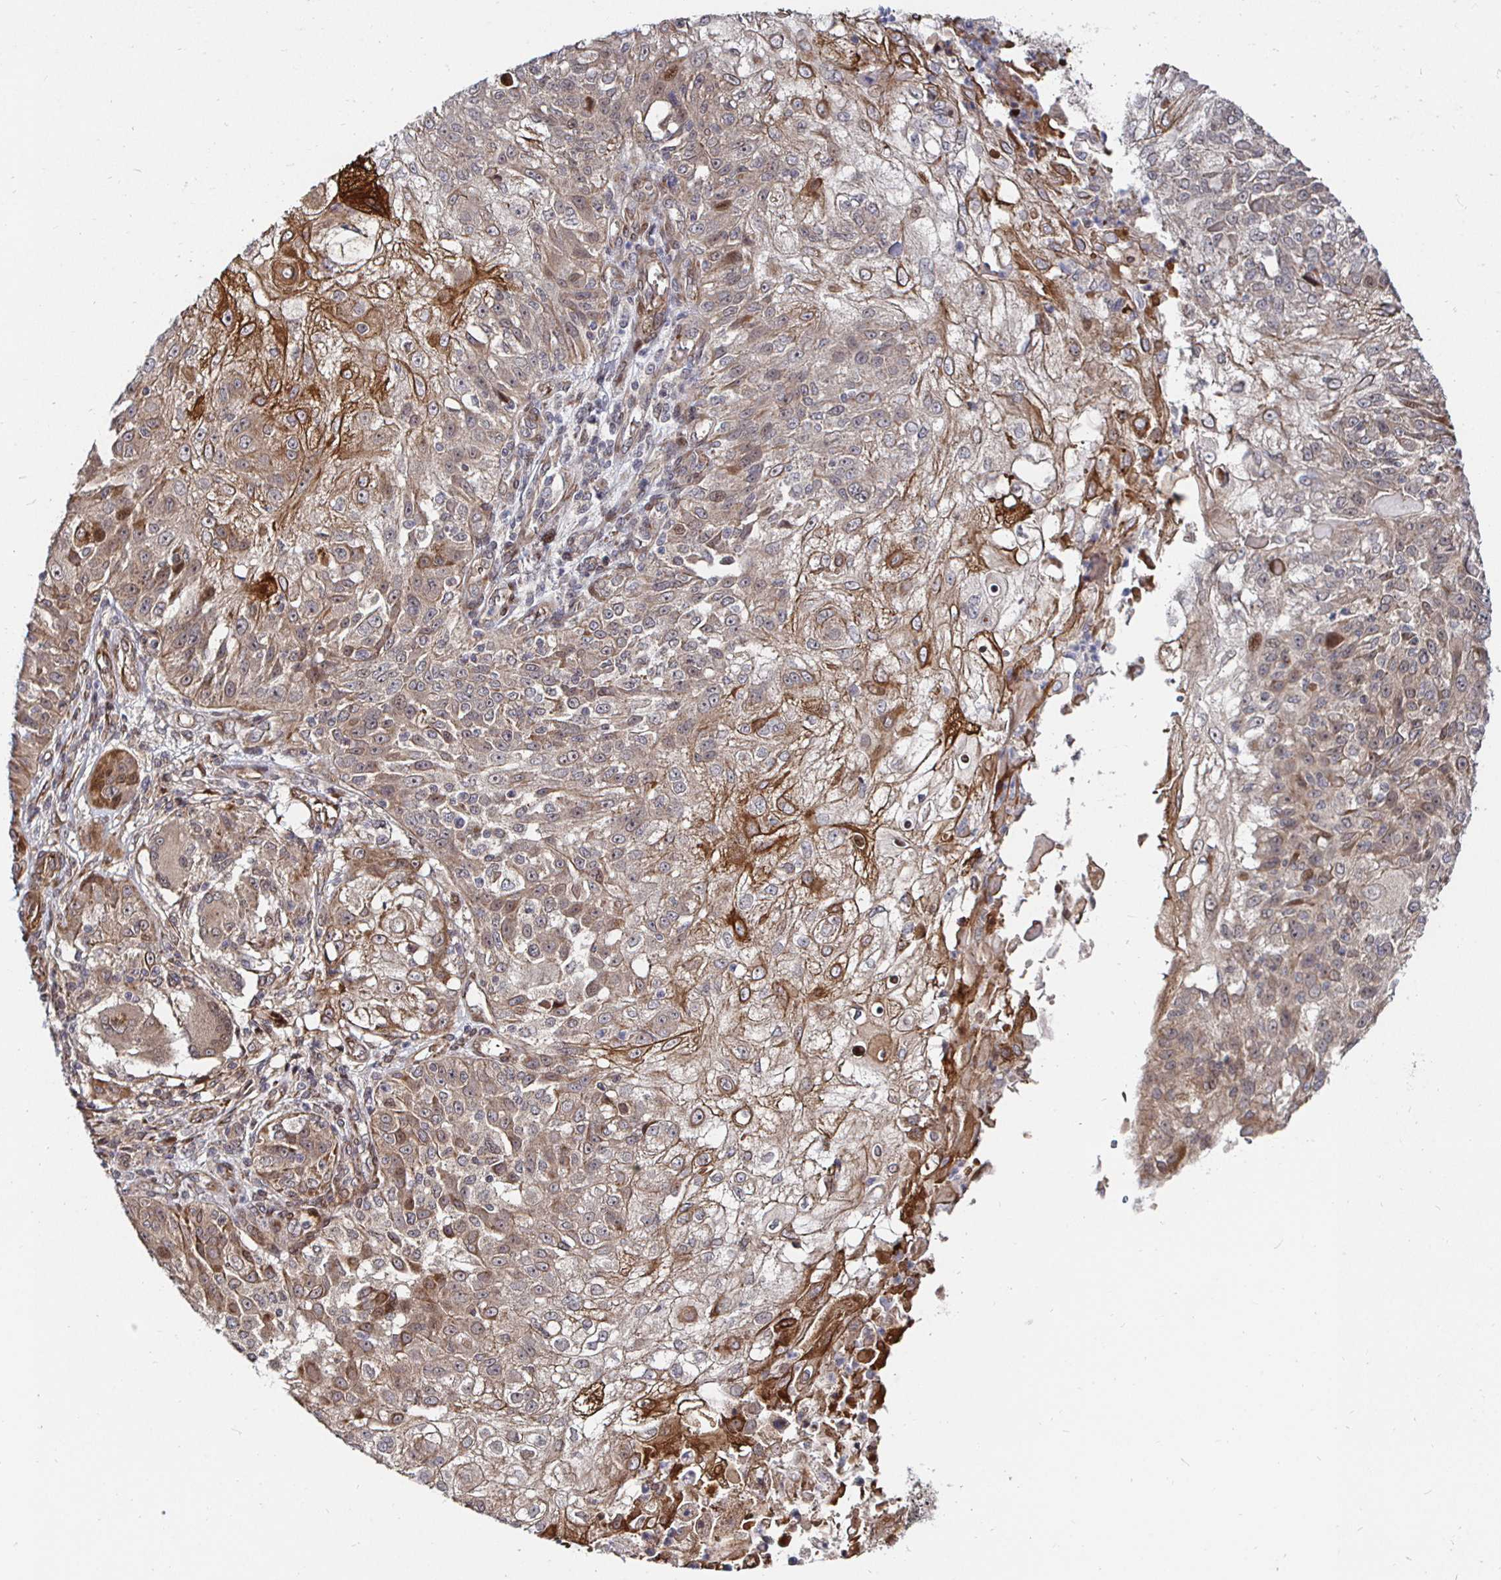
{"staining": {"intensity": "moderate", "quantity": "25%-75%", "location": "cytoplasmic/membranous"}, "tissue": "skin cancer", "cell_type": "Tumor cells", "image_type": "cancer", "snomed": [{"axis": "morphology", "description": "Normal tissue, NOS"}, {"axis": "morphology", "description": "Squamous cell carcinoma, NOS"}, {"axis": "topography", "description": "Skin"}], "caption": "The image exhibits a brown stain indicating the presence of a protein in the cytoplasmic/membranous of tumor cells in squamous cell carcinoma (skin).", "gene": "TBKBP1", "patient": {"sex": "female", "age": 83}}